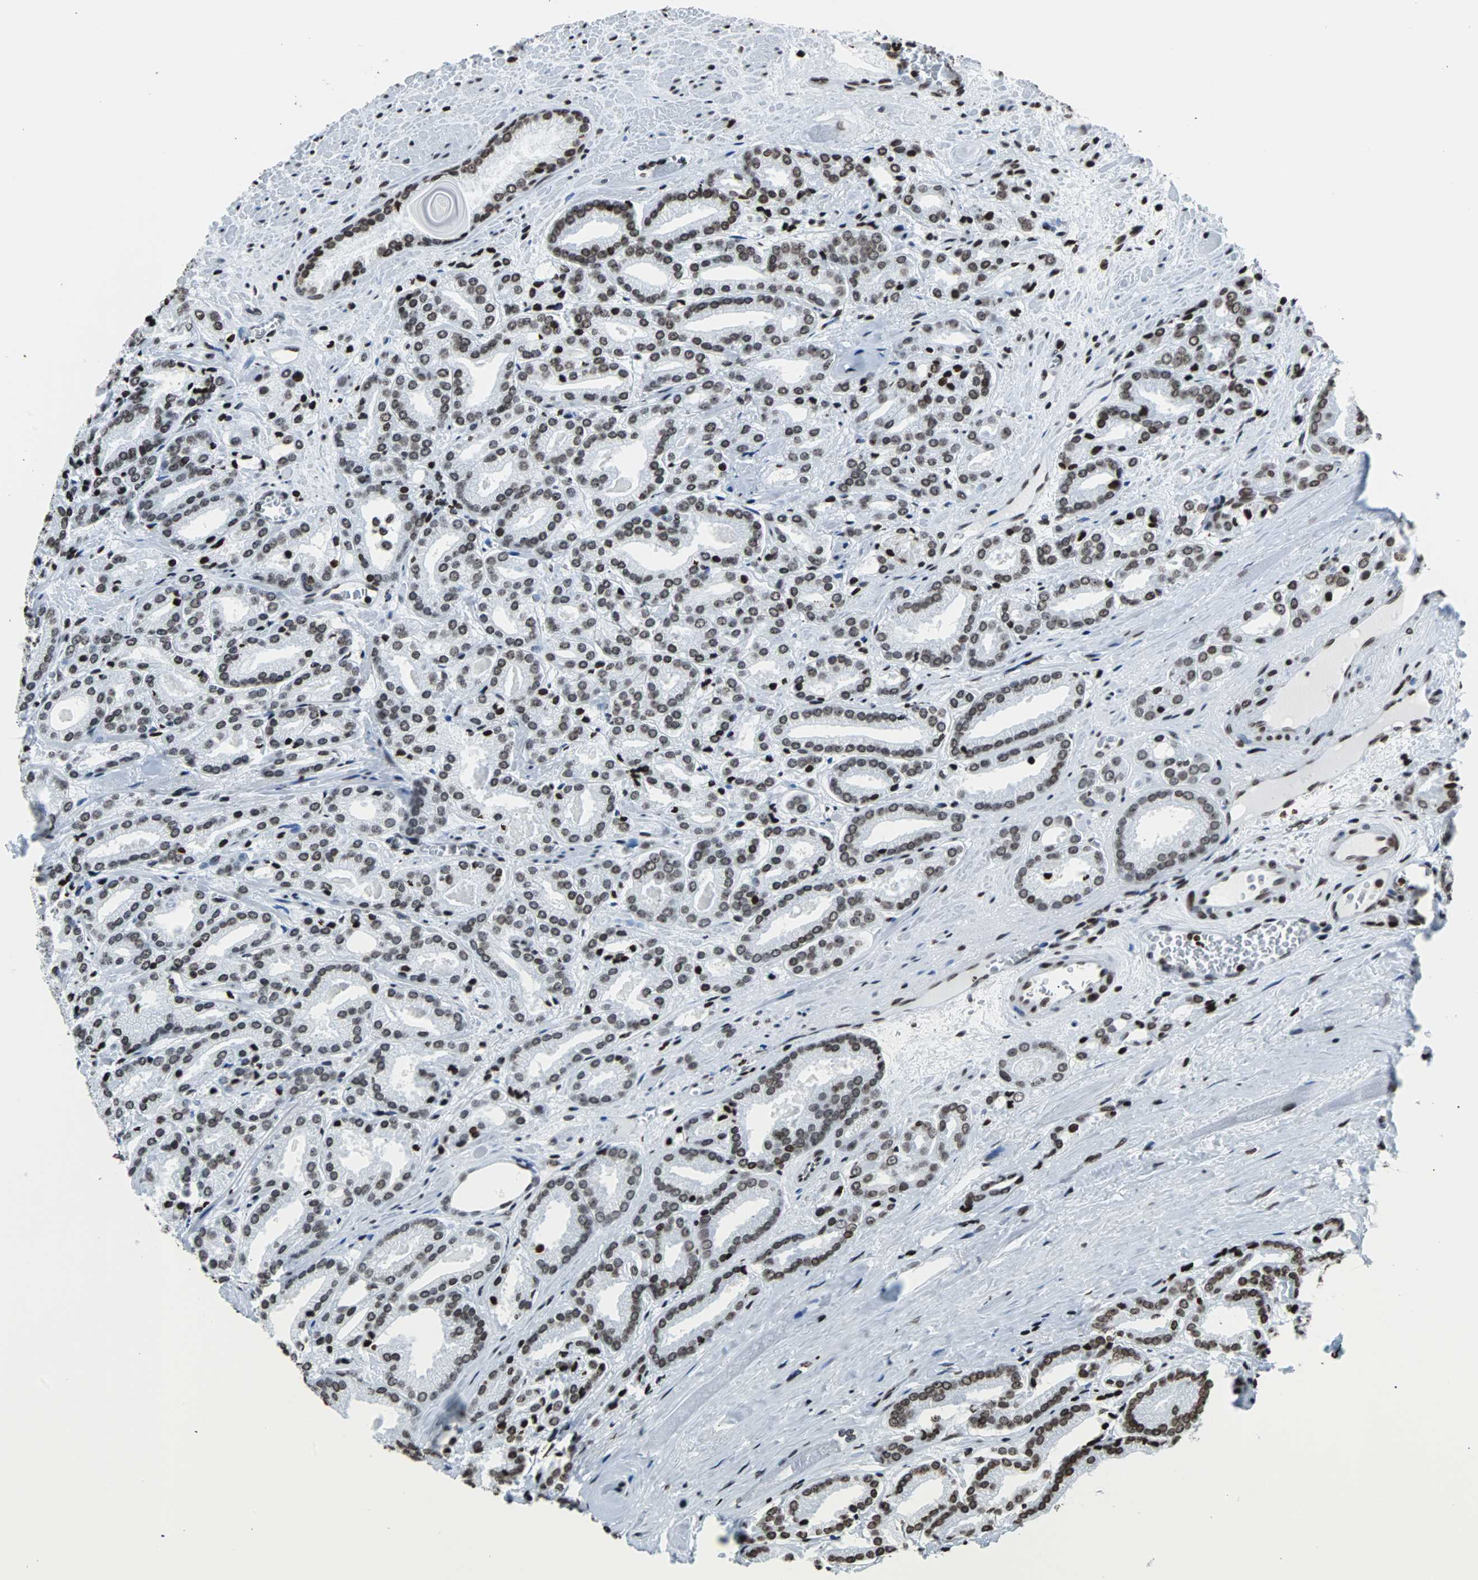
{"staining": {"intensity": "strong", "quantity": ">75%", "location": "nuclear"}, "tissue": "prostate cancer", "cell_type": "Tumor cells", "image_type": "cancer", "snomed": [{"axis": "morphology", "description": "Adenocarcinoma, Low grade"}, {"axis": "topography", "description": "Prostate"}], "caption": "This is a photomicrograph of immunohistochemistry staining of prostate cancer, which shows strong positivity in the nuclear of tumor cells.", "gene": "H2BC18", "patient": {"sex": "male", "age": 59}}